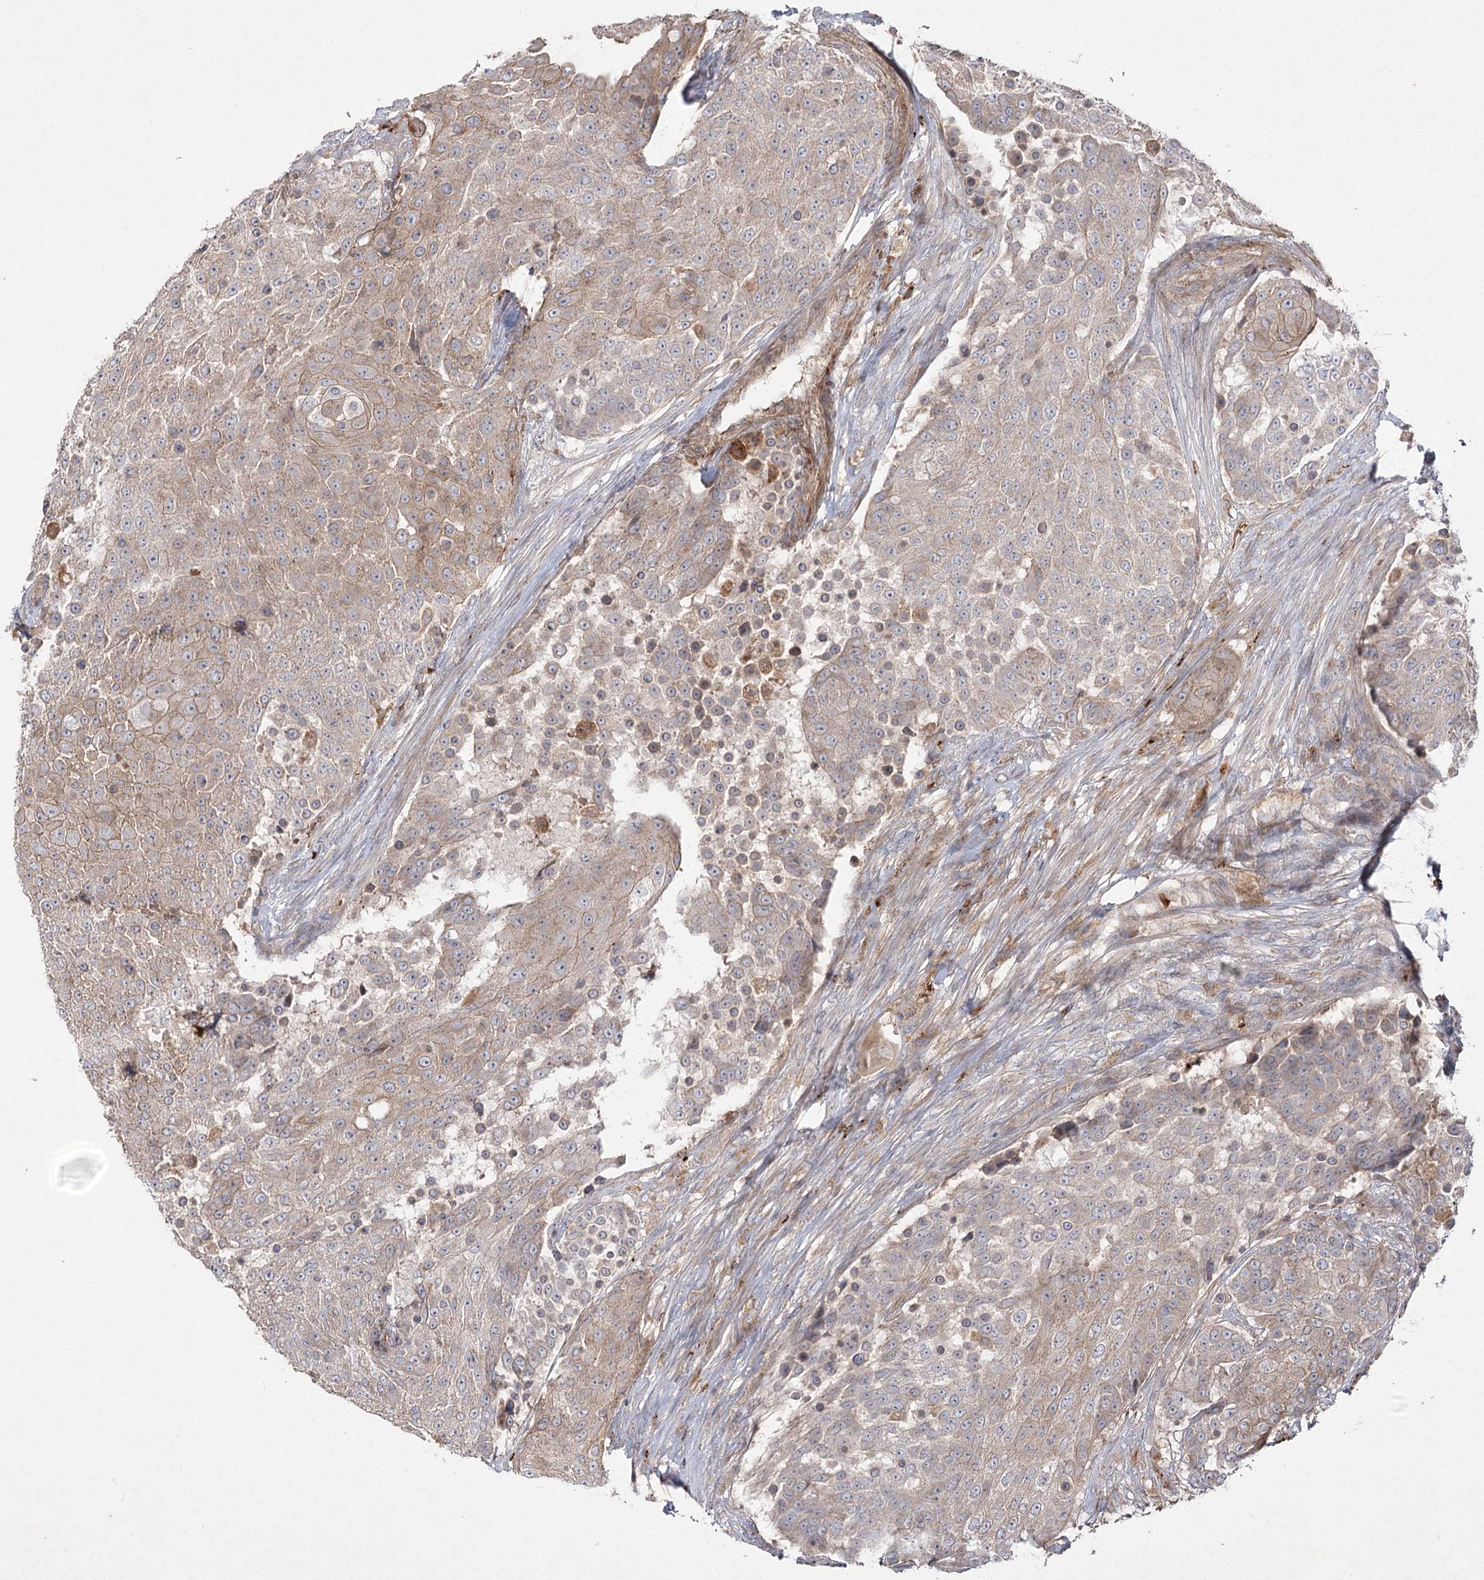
{"staining": {"intensity": "moderate", "quantity": ">75%", "location": "cytoplasmic/membranous"}, "tissue": "urothelial cancer", "cell_type": "Tumor cells", "image_type": "cancer", "snomed": [{"axis": "morphology", "description": "Urothelial carcinoma, High grade"}, {"axis": "topography", "description": "Urinary bladder"}], "caption": "Human urothelial cancer stained for a protein (brown) displays moderate cytoplasmic/membranous positive staining in approximately >75% of tumor cells.", "gene": "KIAA0825", "patient": {"sex": "female", "age": 63}}